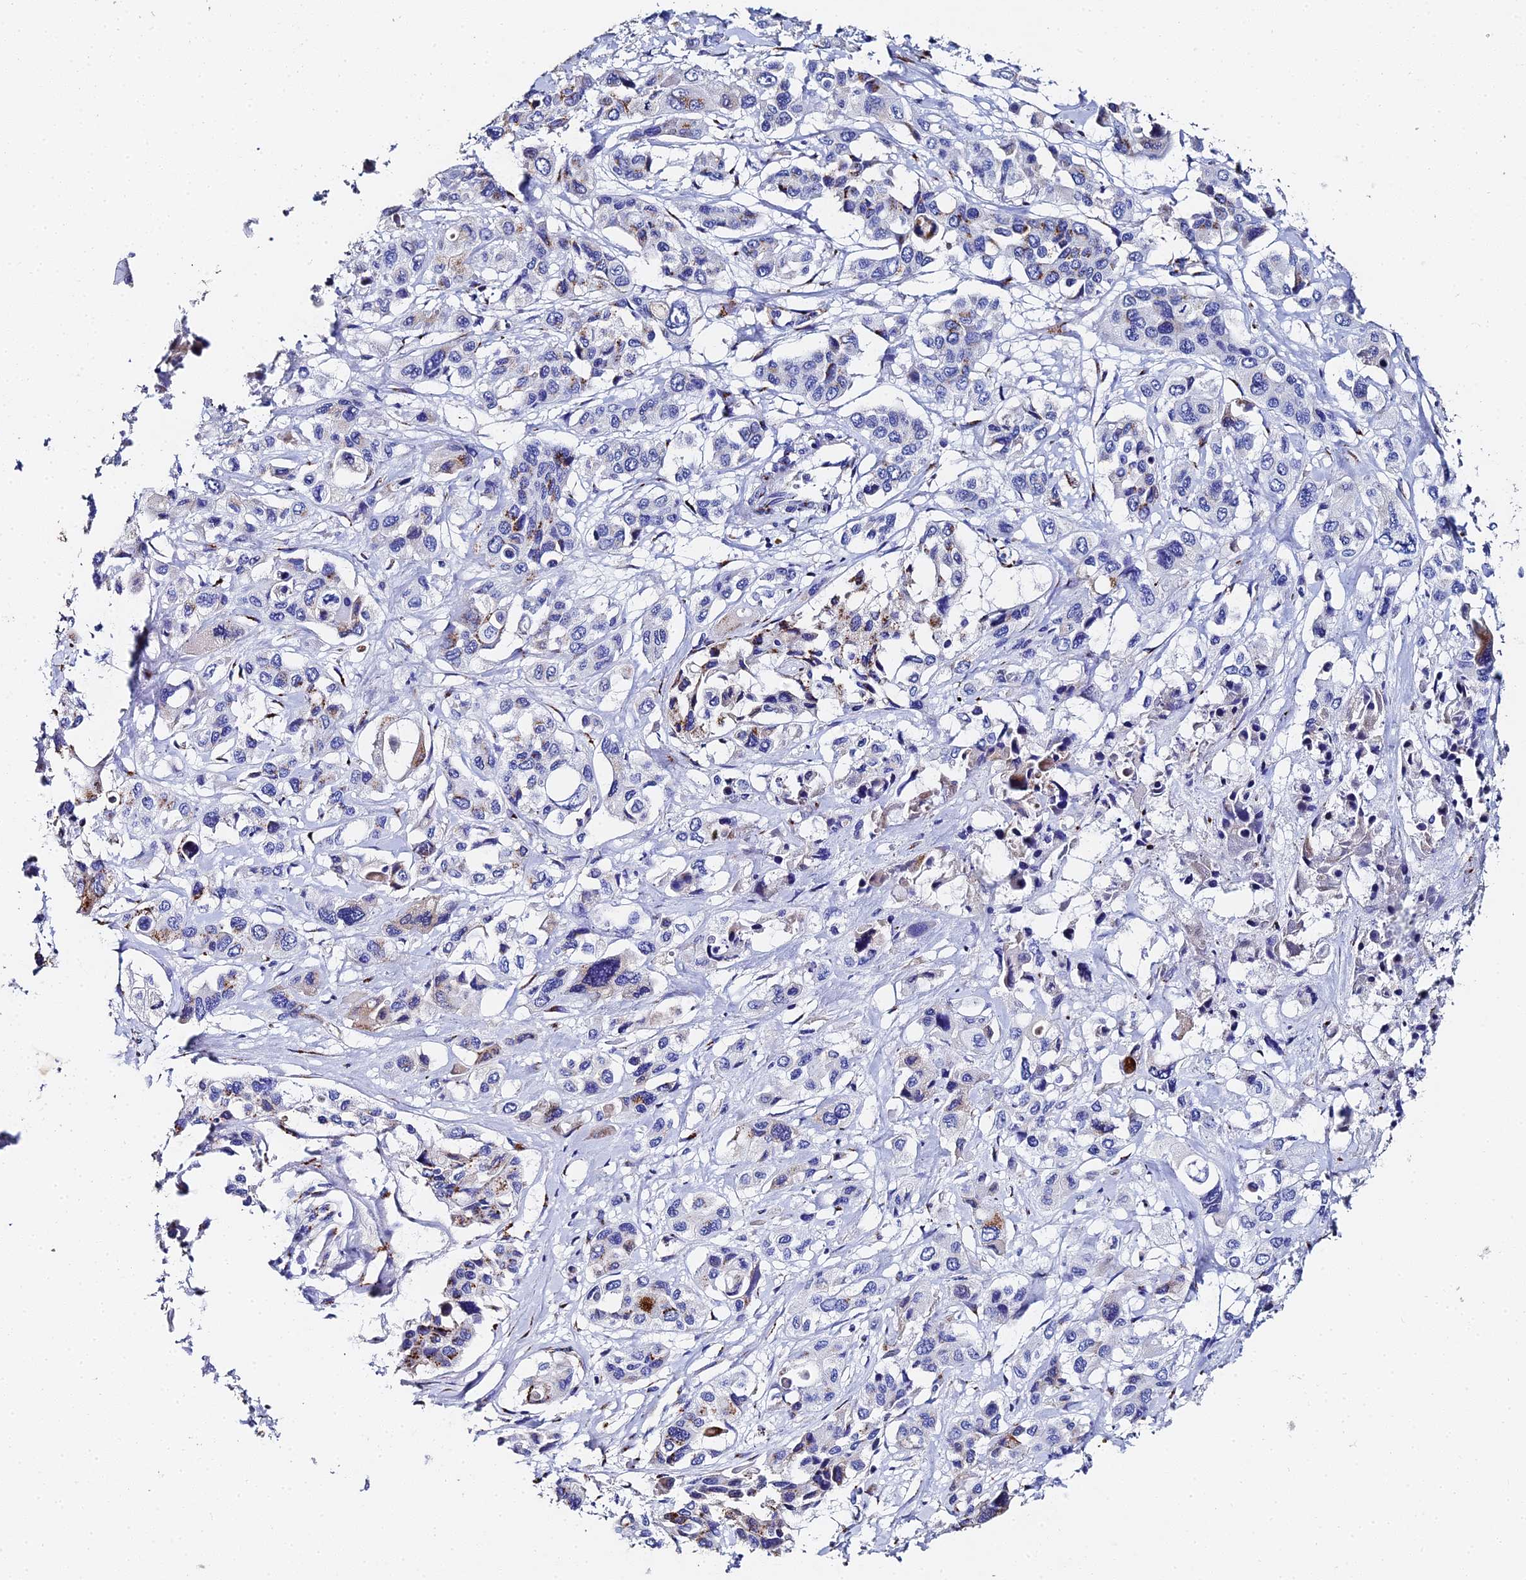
{"staining": {"intensity": "negative", "quantity": "none", "location": "none"}, "tissue": "pancreatic cancer", "cell_type": "Tumor cells", "image_type": "cancer", "snomed": [{"axis": "morphology", "description": "Adenocarcinoma, NOS"}, {"axis": "topography", "description": "Pancreas"}], "caption": "This is an IHC micrograph of human pancreatic cancer (adenocarcinoma). There is no positivity in tumor cells.", "gene": "ENSG00000268674", "patient": {"sex": "male", "age": 92}}